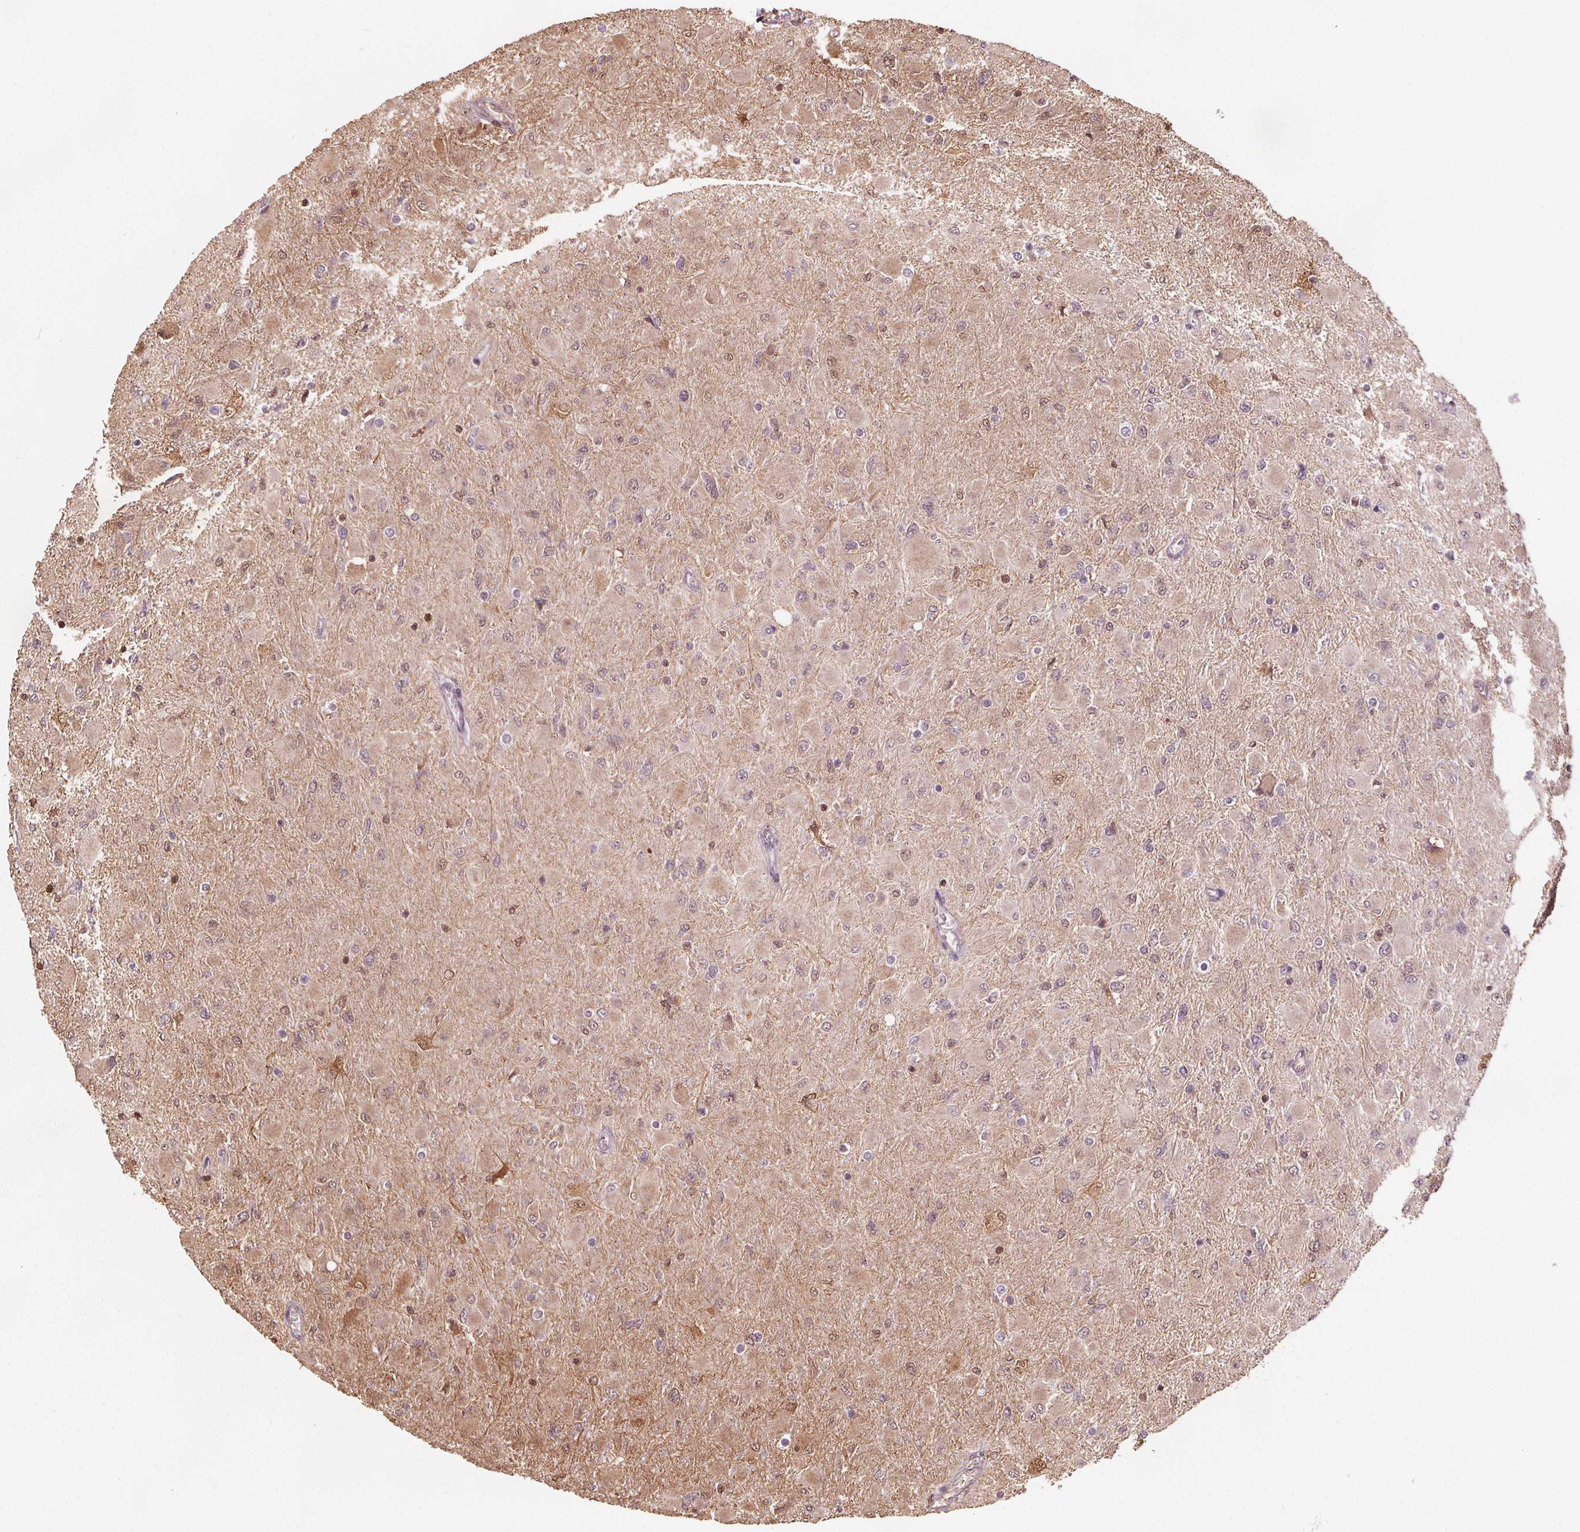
{"staining": {"intensity": "moderate", "quantity": "25%-75%", "location": "cytoplasmic/membranous,nuclear"}, "tissue": "glioma", "cell_type": "Tumor cells", "image_type": "cancer", "snomed": [{"axis": "morphology", "description": "Glioma, malignant, High grade"}, {"axis": "topography", "description": "Cerebral cortex"}], "caption": "Glioma was stained to show a protein in brown. There is medium levels of moderate cytoplasmic/membranous and nuclear expression in about 25%-75% of tumor cells.", "gene": "ENO1", "patient": {"sex": "female", "age": 36}}